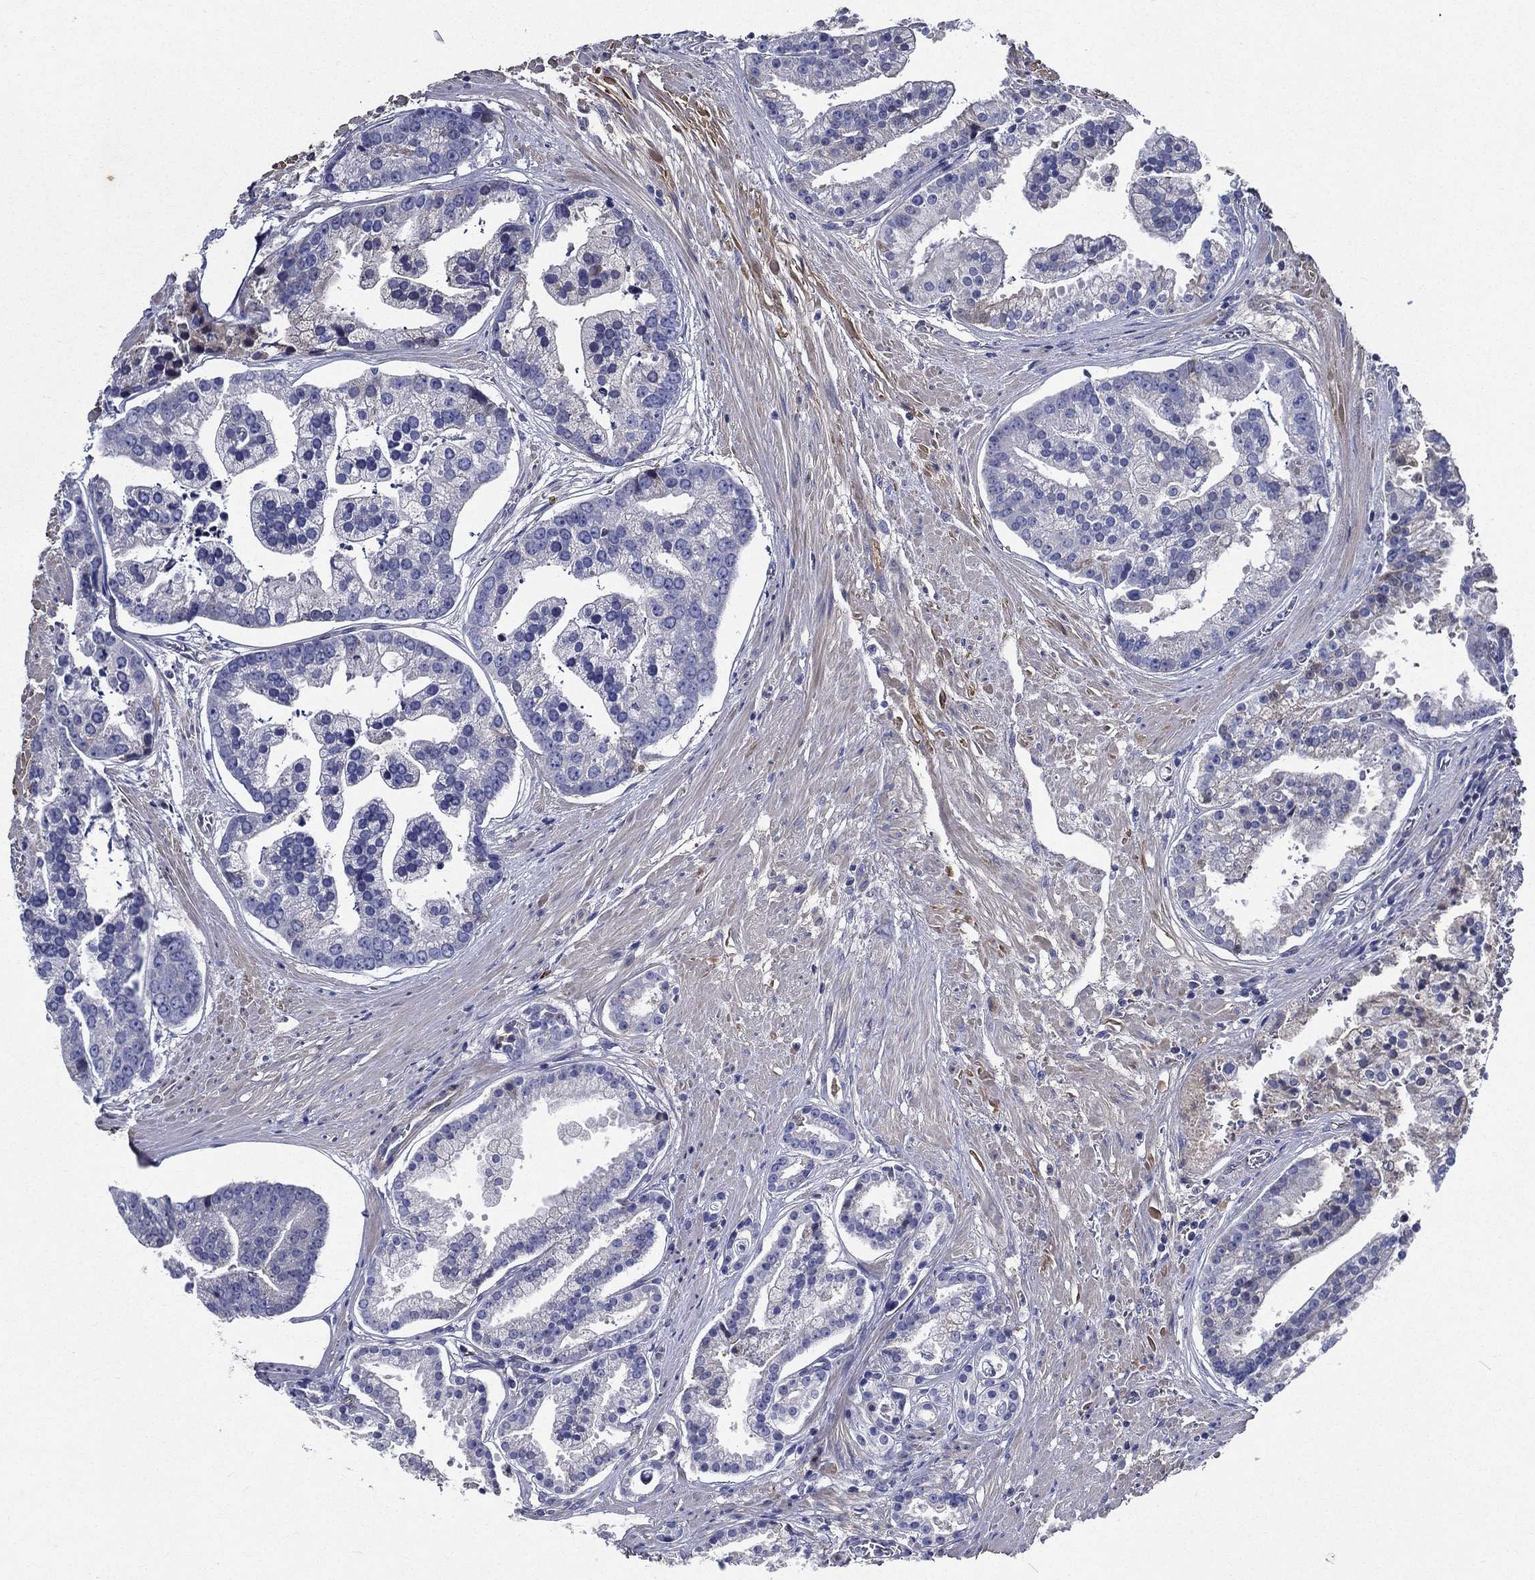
{"staining": {"intensity": "negative", "quantity": "none", "location": "none"}, "tissue": "prostate cancer", "cell_type": "Tumor cells", "image_type": "cancer", "snomed": [{"axis": "morphology", "description": "Adenocarcinoma, NOS"}, {"axis": "topography", "description": "Prostate and seminal vesicle, NOS"}, {"axis": "topography", "description": "Prostate"}], "caption": "A photomicrograph of human adenocarcinoma (prostate) is negative for staining in tumor cells. (Brightfield microscopy of DAB (3,3'-diaminobenzidine) immunohistochemistry at high magnification).", "gene": "TMPRSS11D", "patient": {"sex": "male", "age": 44}}